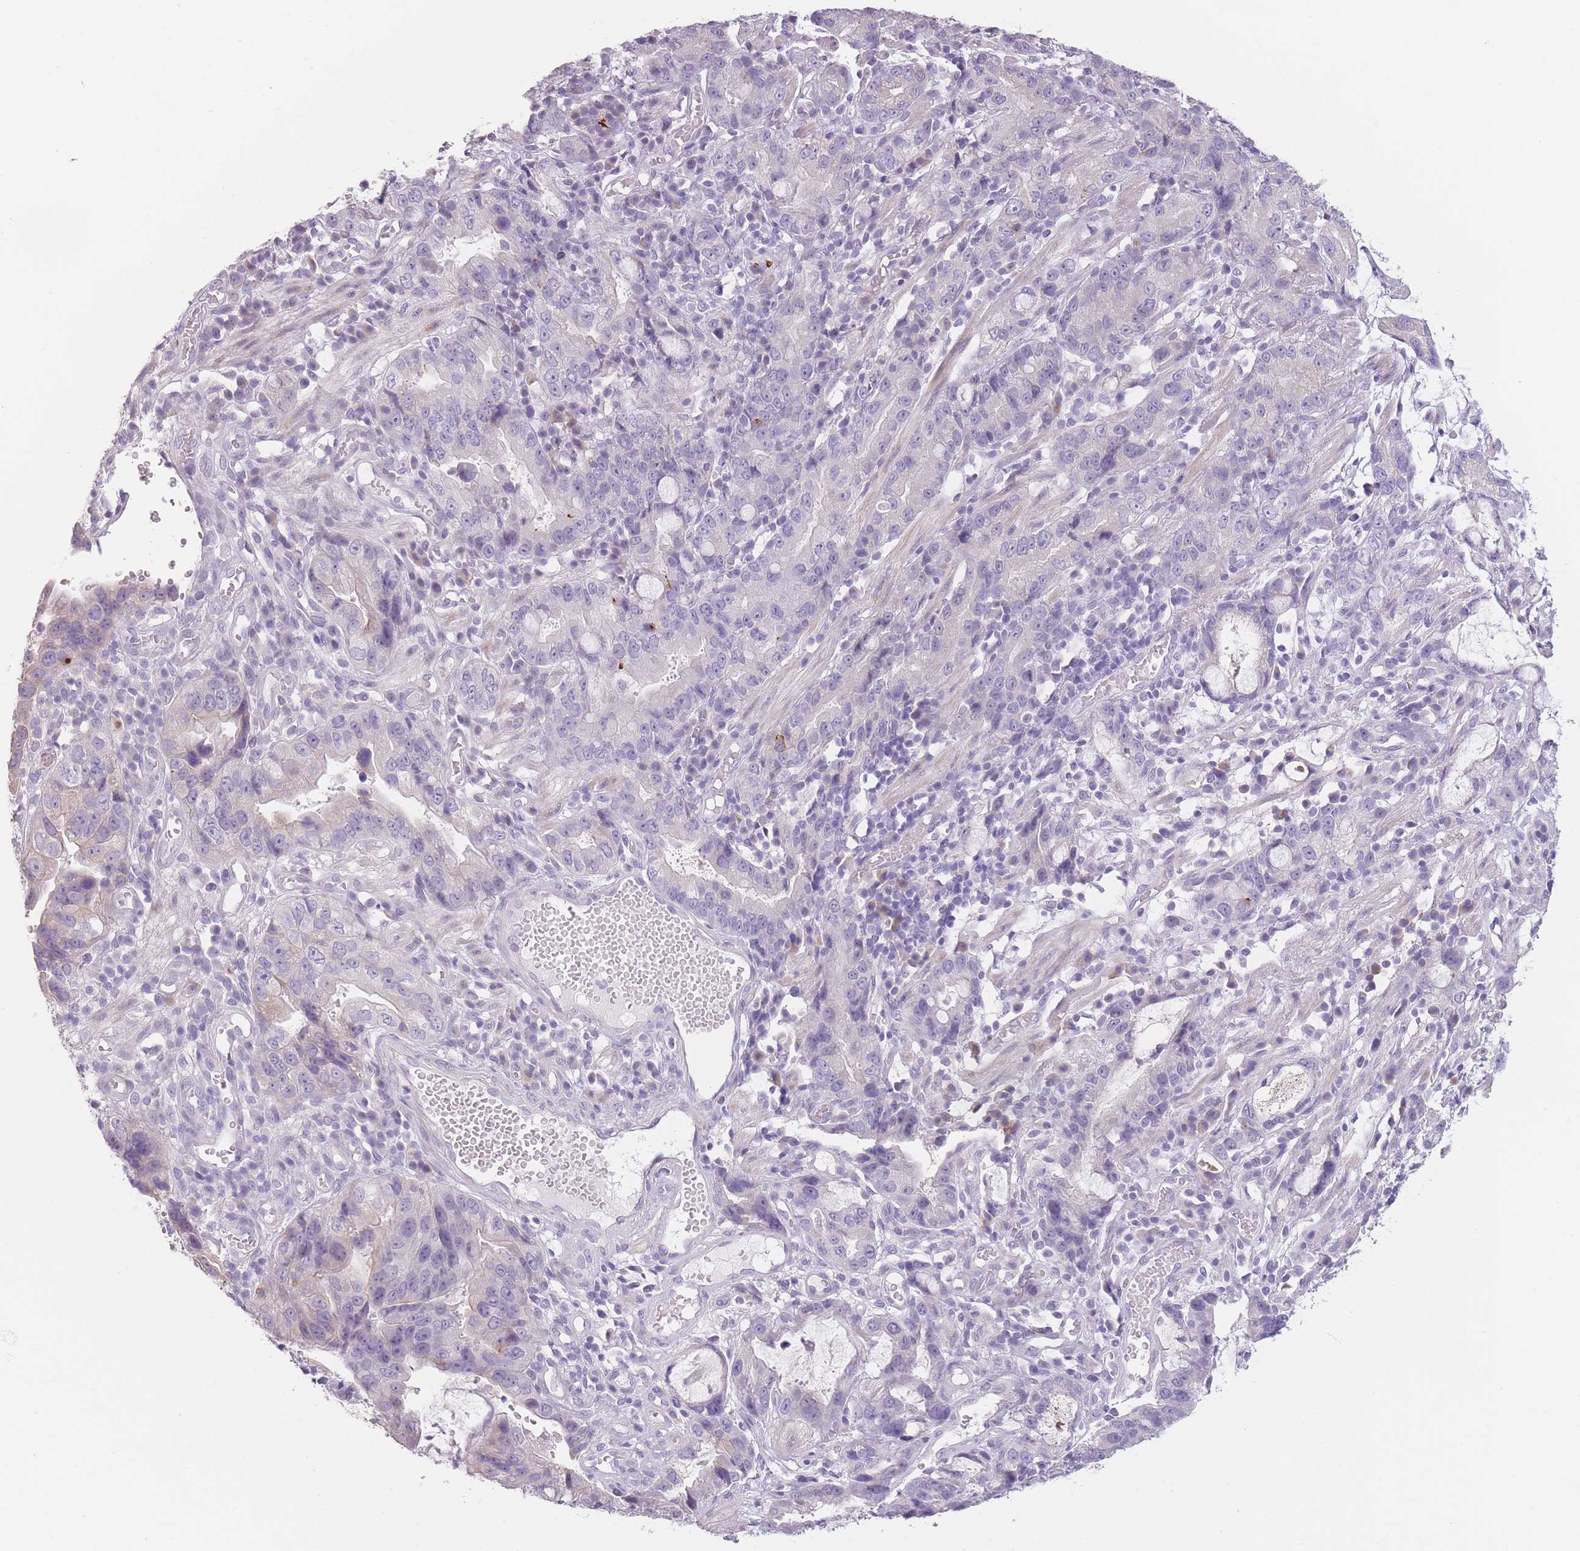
{"staining": {"intensity": "negative", "quantity": "none", "location": "none"}, "tissue": "stomach cancer", "cell_type": "Tumor cells", "image_type": "cancer", "snomed": [{"axis": "morphology", "description": "Adenocarcinoma, NOS"}, {"axis": "topography", "description": "Stomach"}], "caption": "A histopathology image of human adenocarcinoma (stomach) is negative for staining in tumor cells. Nuclei are stained in blue.", "gene": "TMEM236", "patient": {"sex": "male", "age": 55}}